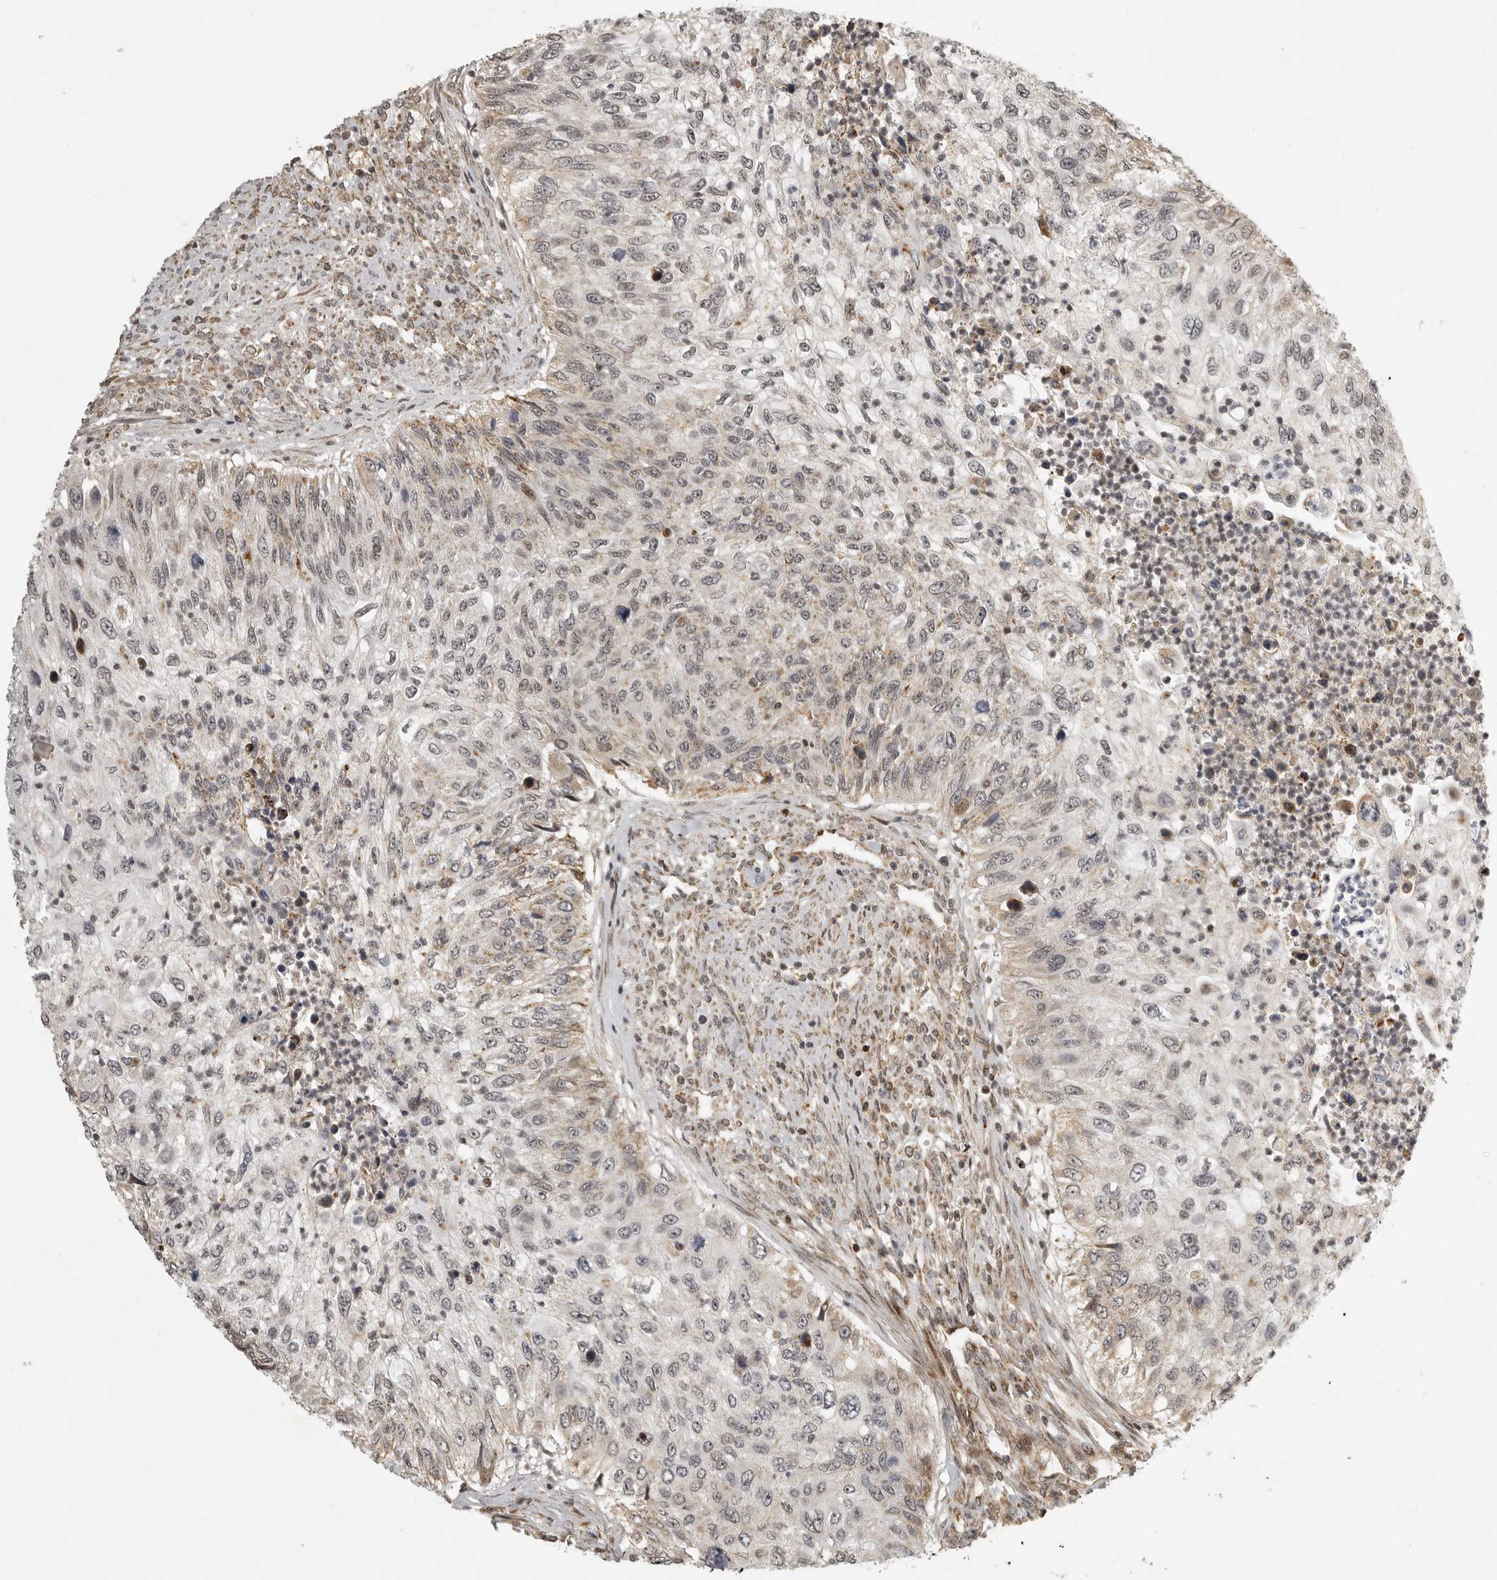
{"staining": {"intensity": "weak", "quantity": "<25%", "location": "cytoplasmic/membranous"}, "tissue": "urothelial cancer", "cell_type": "Tumor cells", "image_type": "cancer", "snomed": [{"axis": "morphology", "description": "Urothelial carcinoma, High grade"}, {"axis": "topography", "description": "Urinary bladder"}], "caption": "IHC of urothelial cancer shows no positivity in tumor cells.", "gene": "NARS2", "patient": {"sex": "female", "age": 60}}